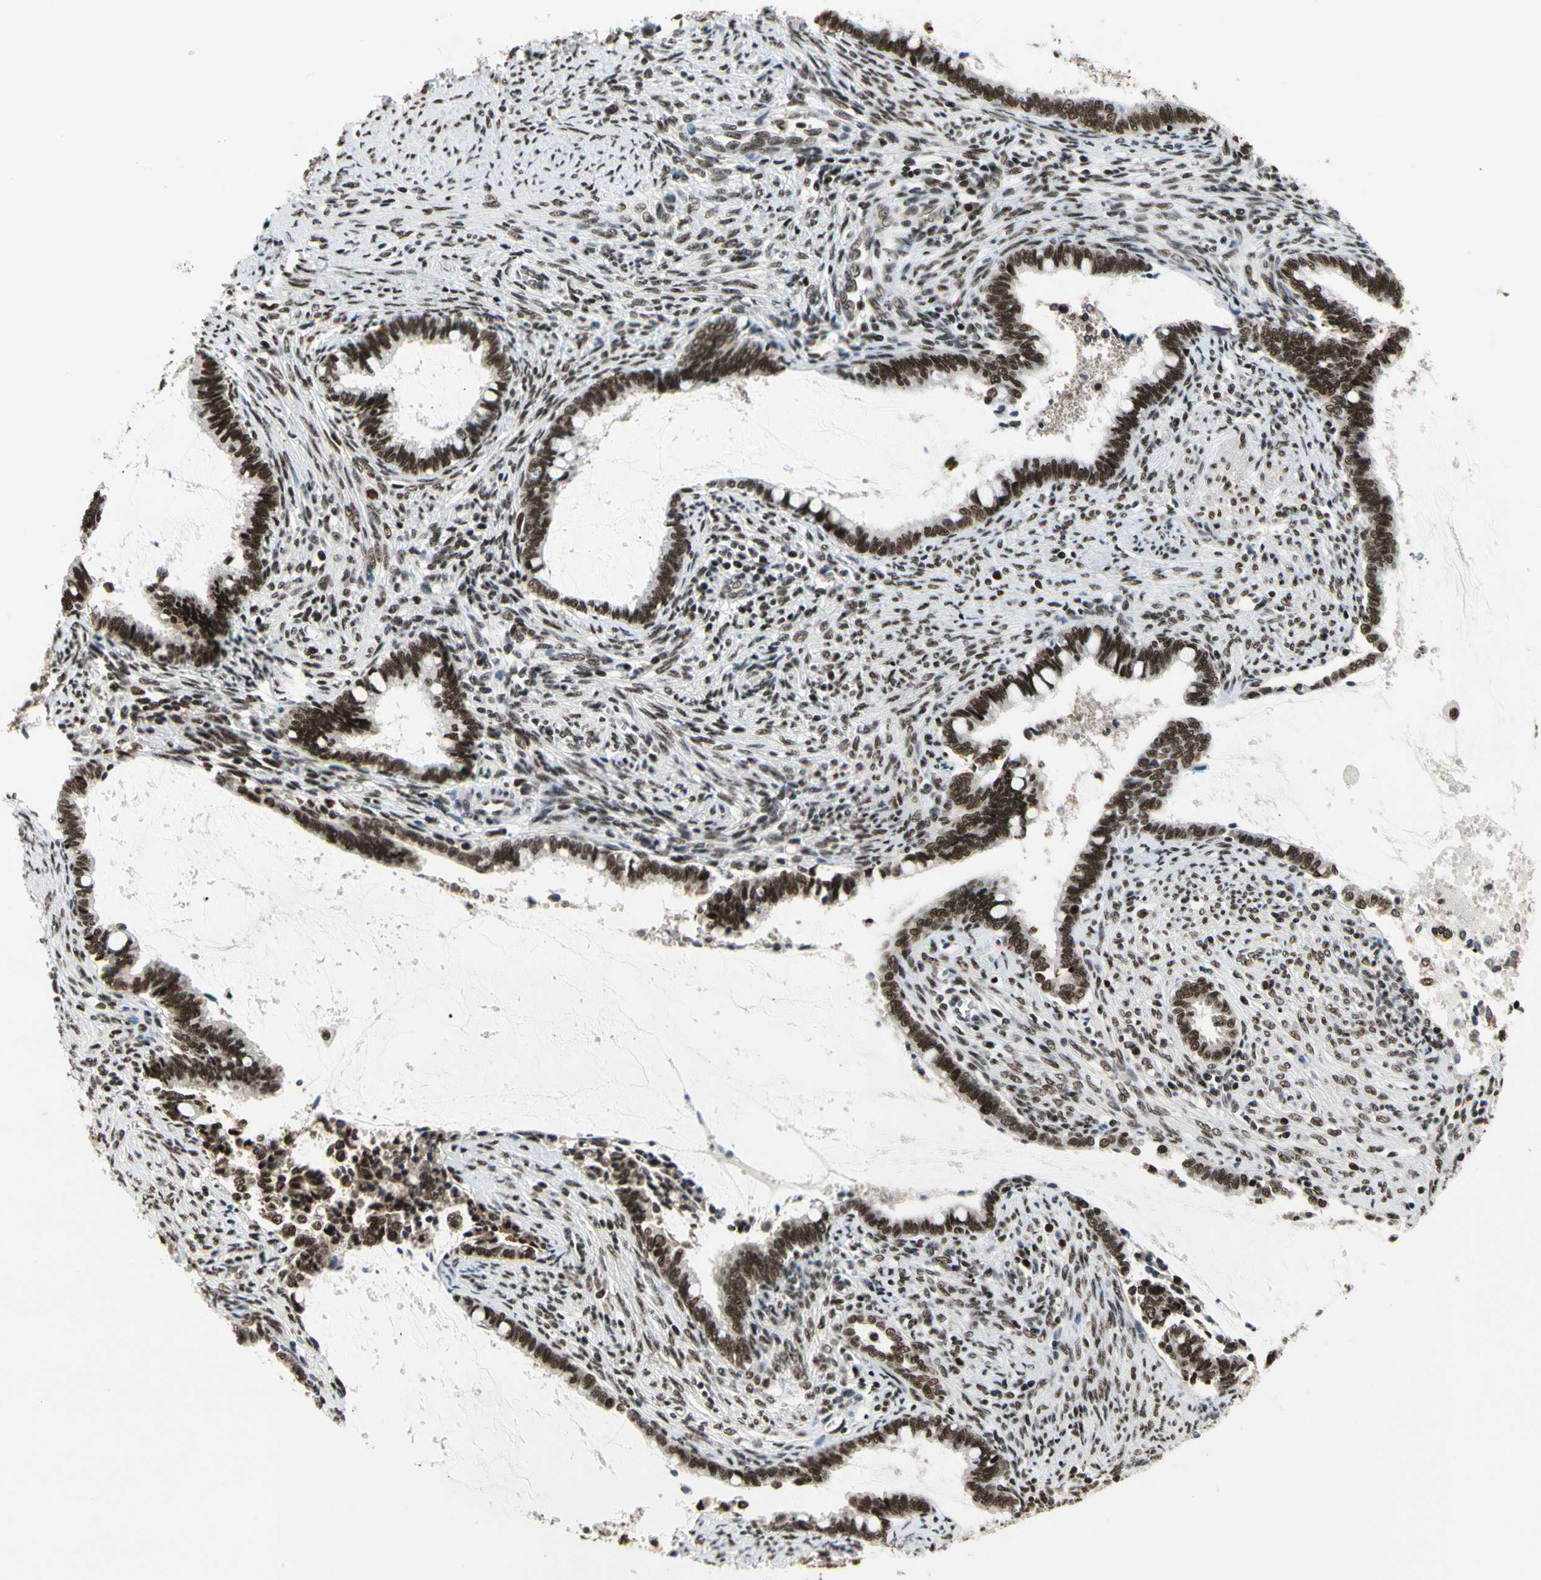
{"staining": {"intensity": "strong", "quantity": ">75%", "location": "nuclear"}, "tissue": "cervical cancer", "cell_type": "Tumor cells", "image_type": "cancer", "snomed": [{"axis": "morphology", "description": "Adenocarcinoma, NOS"}, {"axis": "topography", "description": "Cervix"}], "caption": "Tumor cells display high levels of strong nuclear expression in approximately >75% of cells in human cervical adenocarcinoma. Using DAB (brown) and hematoxylin (blue) stains, captured at high magnification using brightfield microscopy.", "gene": "SRSF11", "patient": {"sex": "female", "age": 44}}